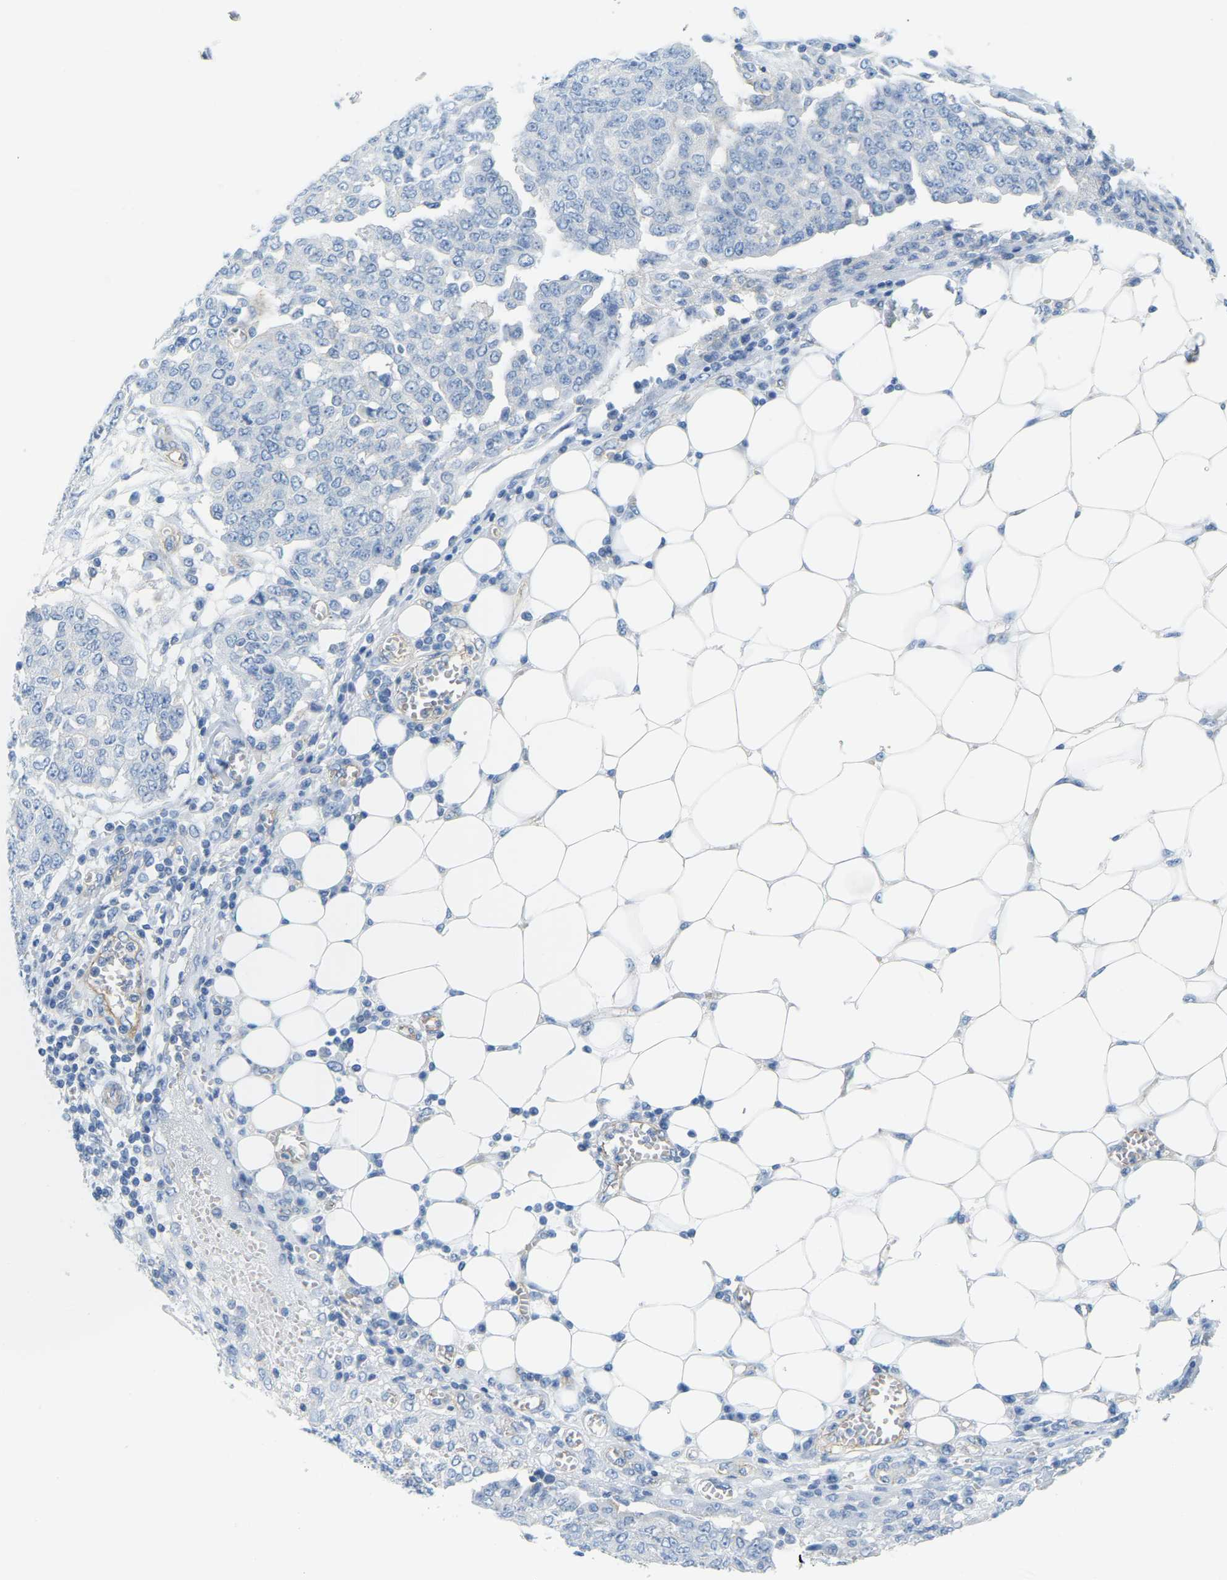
{"staining": {"intensity": "negative", "quantity": "none", "location": "none"}, "tissue": "ovarian cancer", "cell_type": "Tumor cells", "image_type": "cancer", "snomed": [{"axis": "morphology", "description": "Cystadenocarcinoma, serous, NOS"}, {"axis": "topography", "description": "Soft tissue"}, {"axis": "topography", "description": "Ovary"}], "caption": "A histopathology image of human serous cystadenocarcinoma (ovarian) is negative for staining in tumor cells.", "gene": "MYL3", "patient": {"sex": "female", "age": 57}}